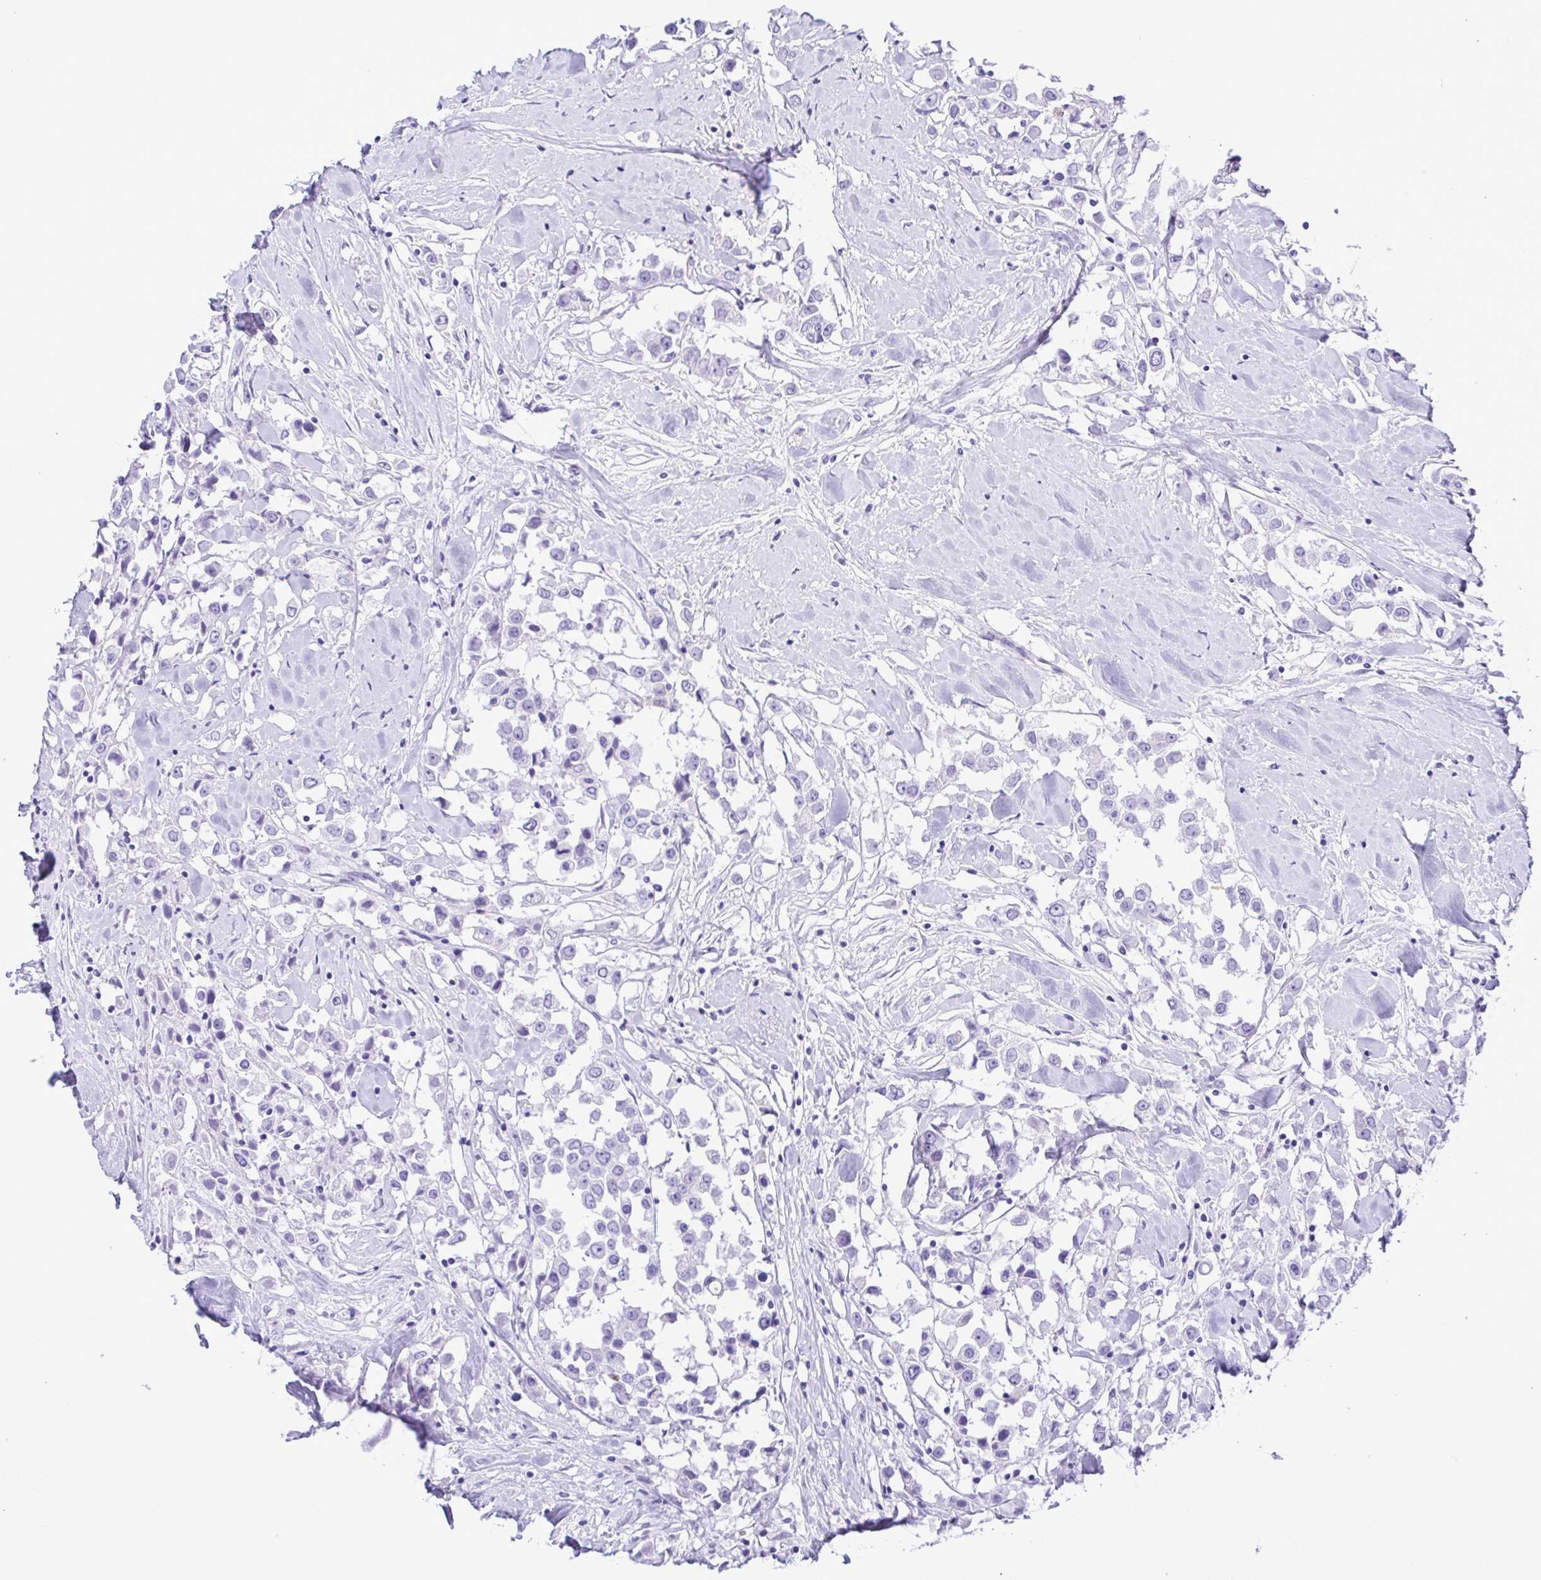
{"staining": {"intensity": "negative", "quantity": "none", "location": "none"}, "tissue": "breast cancer", "cell_type": "Tumor cells", "image_type": "cancer", "snomed": [{"axis": "morphology", "description": "Duct carcinoma"}, {"axis": "topography", "description": "Breast"}], "caption": "Breast intraductal carcinoma stained for a protein using IHC demonstrates no positivity tumor cells.", "gene": "OVGP1", "patient": {"sex": "female", "age": 61}}